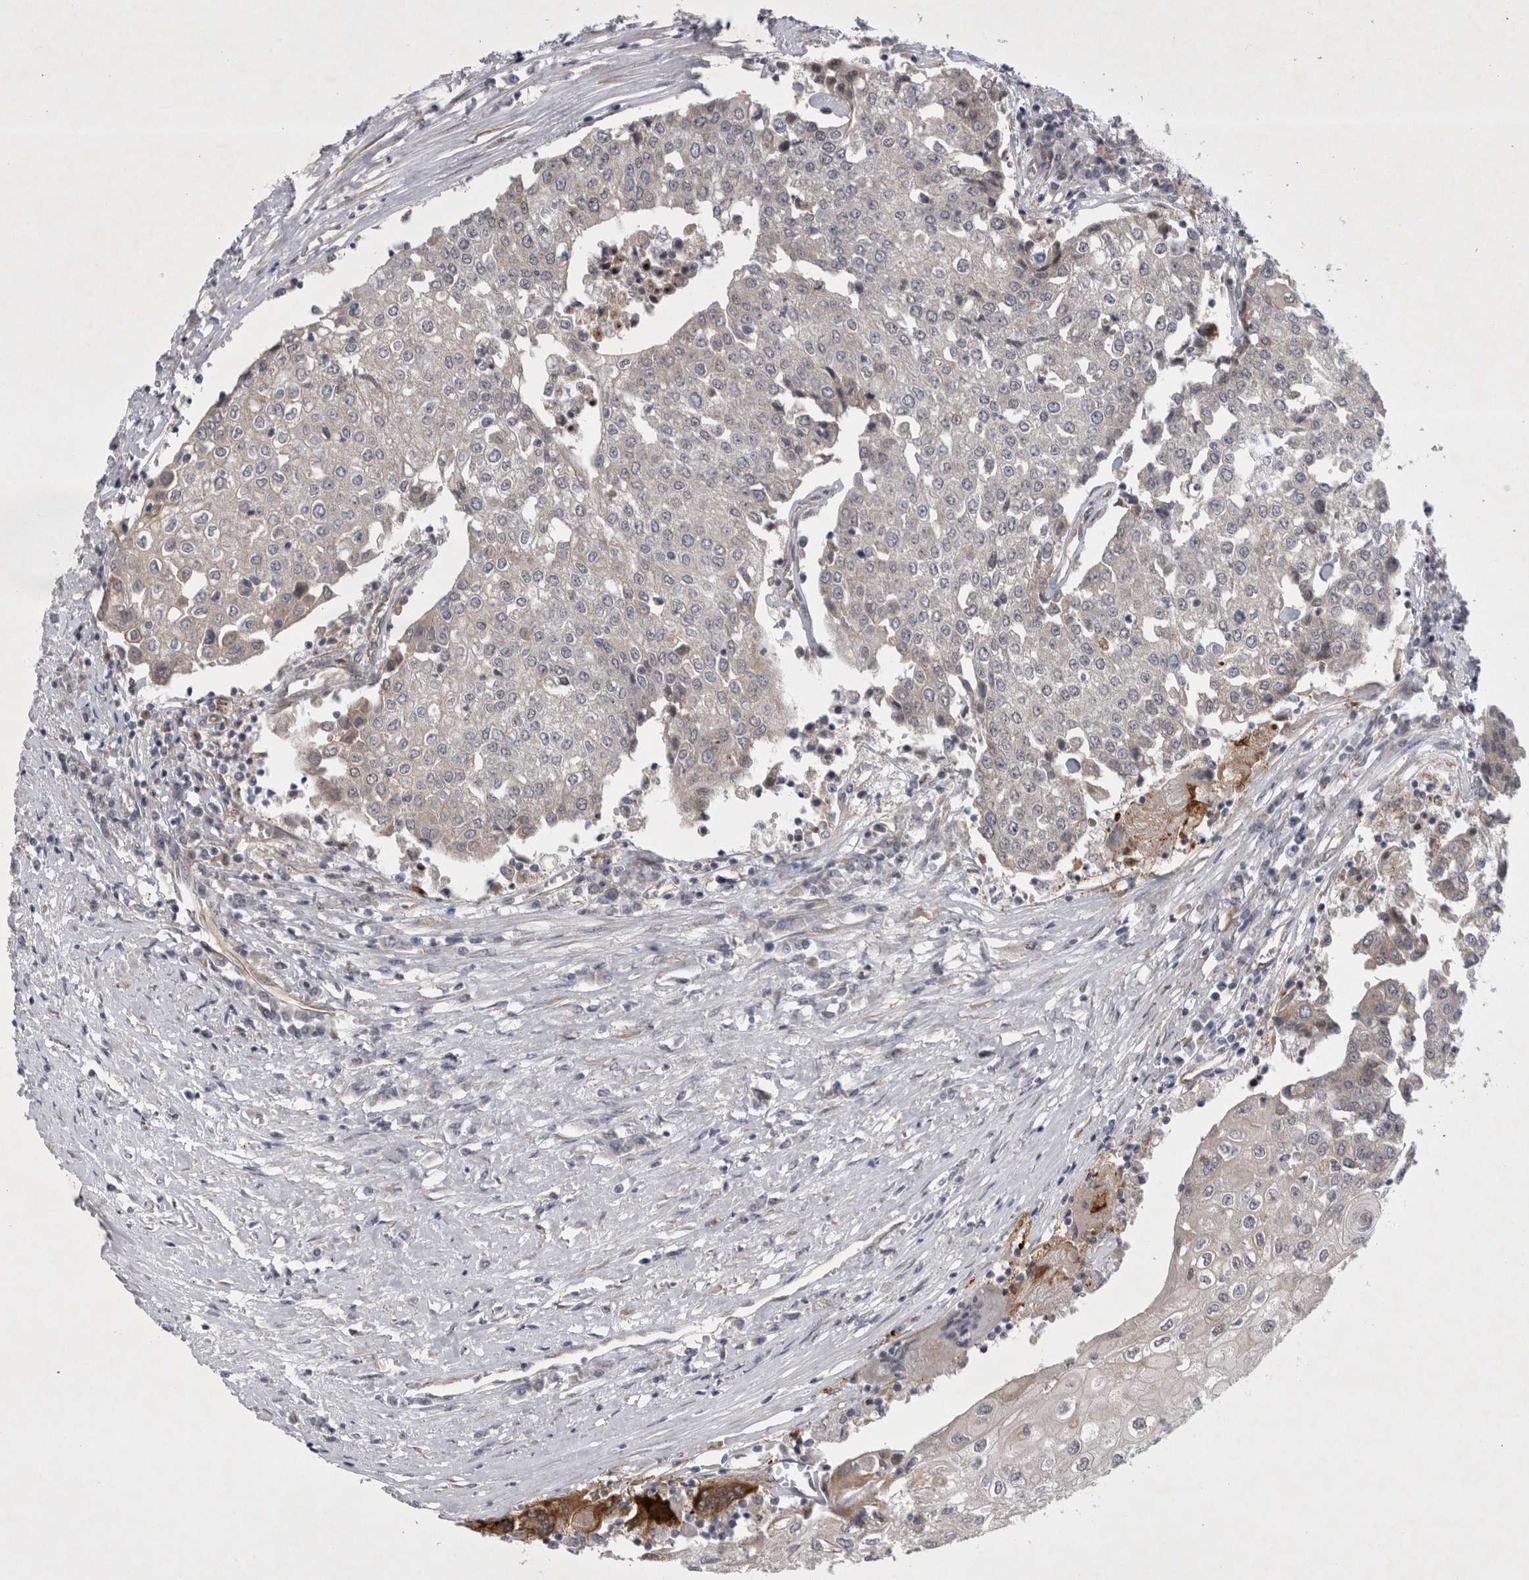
{"staining": {"intensity": "negative", "quantity": "none", "location": "none"}, "tissue": "urothelial cancer", "cell_type": "Tumor cells", "image_type": "cancer", "snomed": [{"axis": "morphology", "description": "Urothelial carcinoma, High grade"}, {"axis": "topography", "description": "Urinary bladder"}], "caption": "IHC photomicrograph of neoplastic tissue: urothelial cancer stained with DAB reveals no significant protein expression in tumor cells.", "gene": "PARP11", "patient": {"sex": "female", "age": 85}}